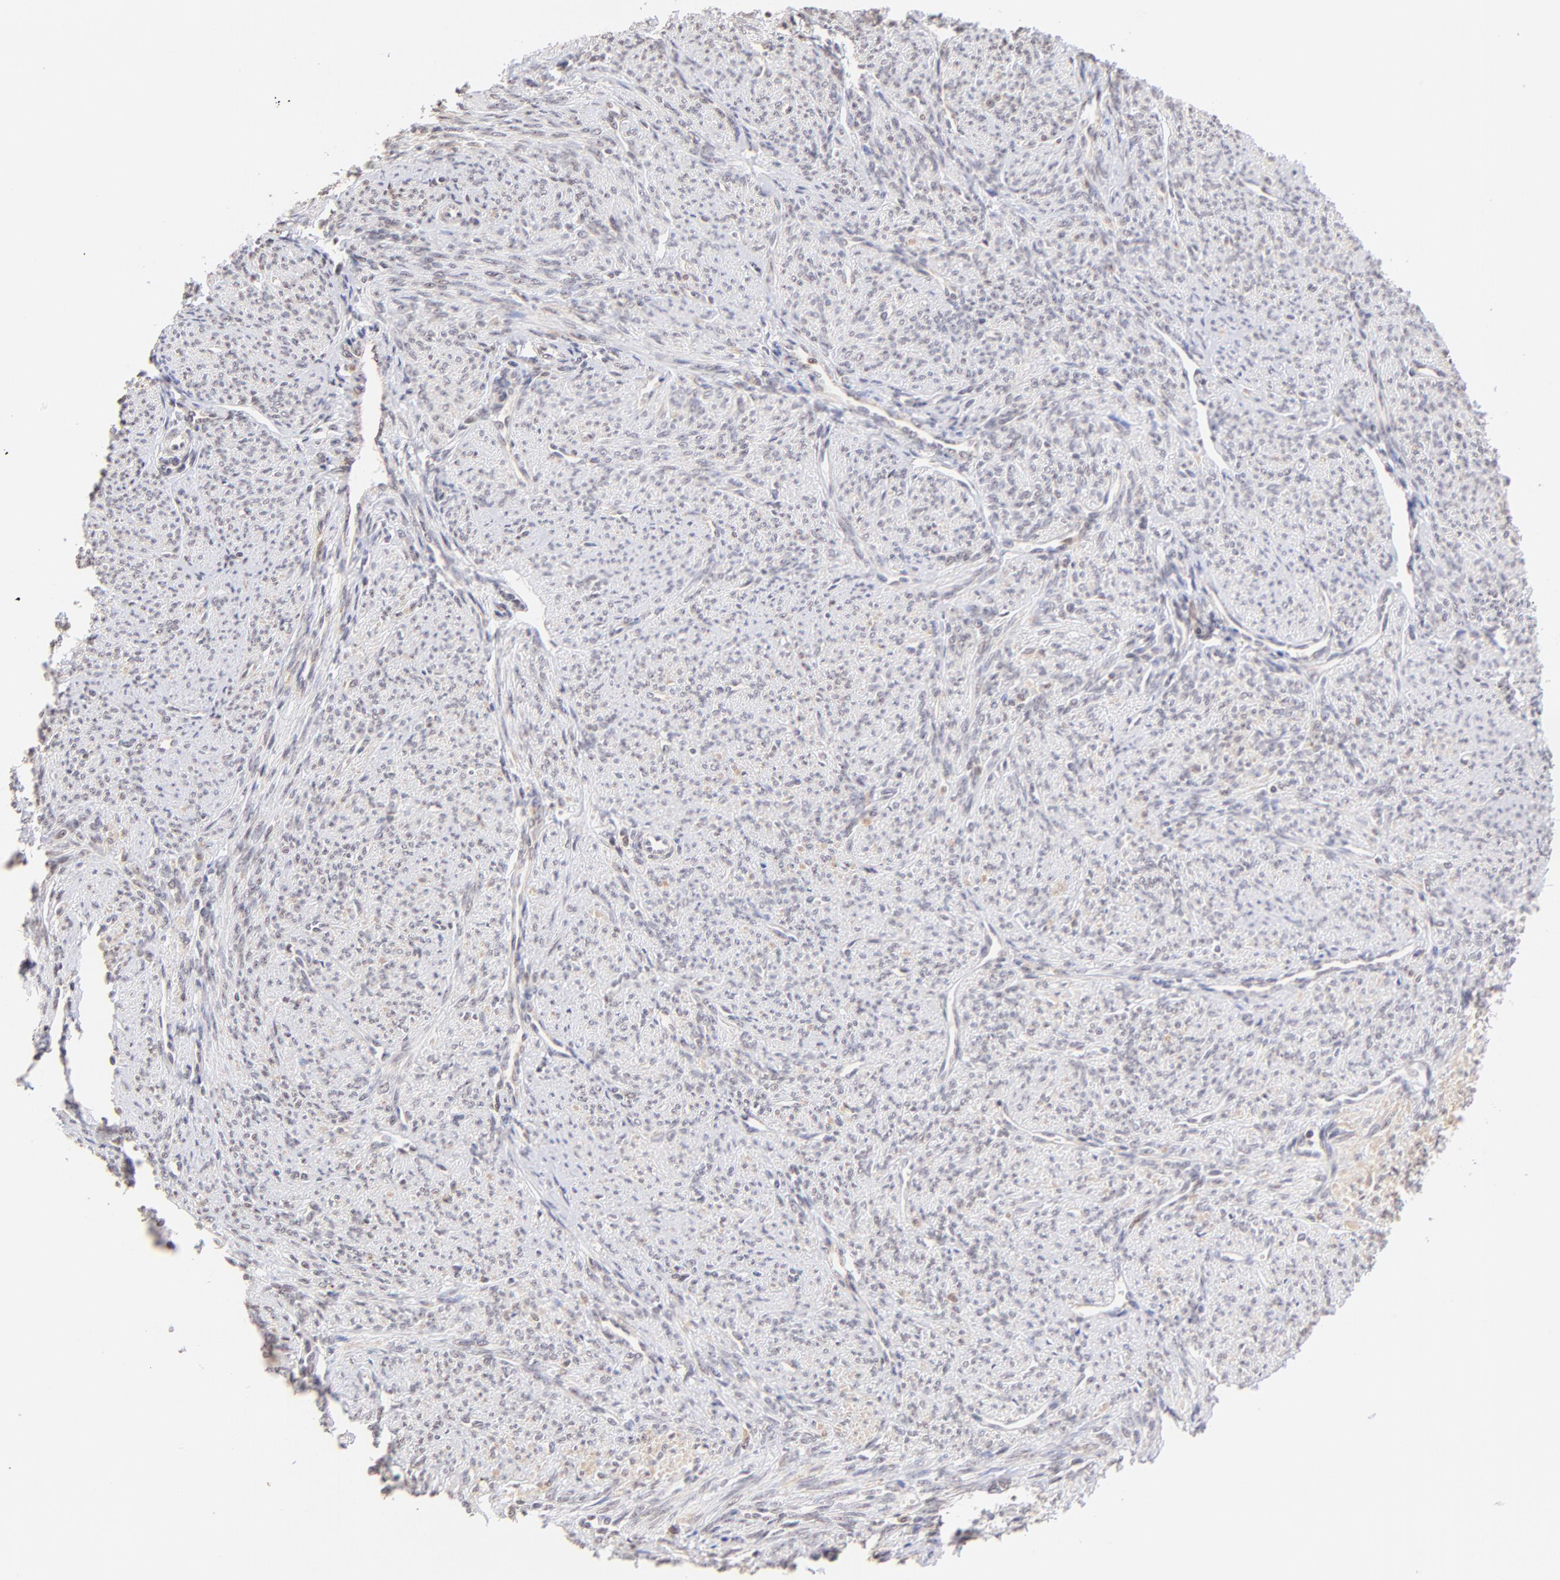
{"staining": {"intensity": "weak", "quantity": "25%-75%", "location": "nuclear"}, "tissue": "smooth muscle", "cell_type": "Smooth muscle cells", "image_type": "normal", "snomed": [{"axis": "morphology", "description": "Normal tissue, NOS"}, {"axis": "topography", "description": "Smooth muscle"}], "caption": "This is a micrograph of immunohistochemistry staining of benign smooth muscle, which shows weak expression in the nuclear of smooth muscle cells.", "gene": "ZNF670", "patient": {"sex": "female", "age": 65}}